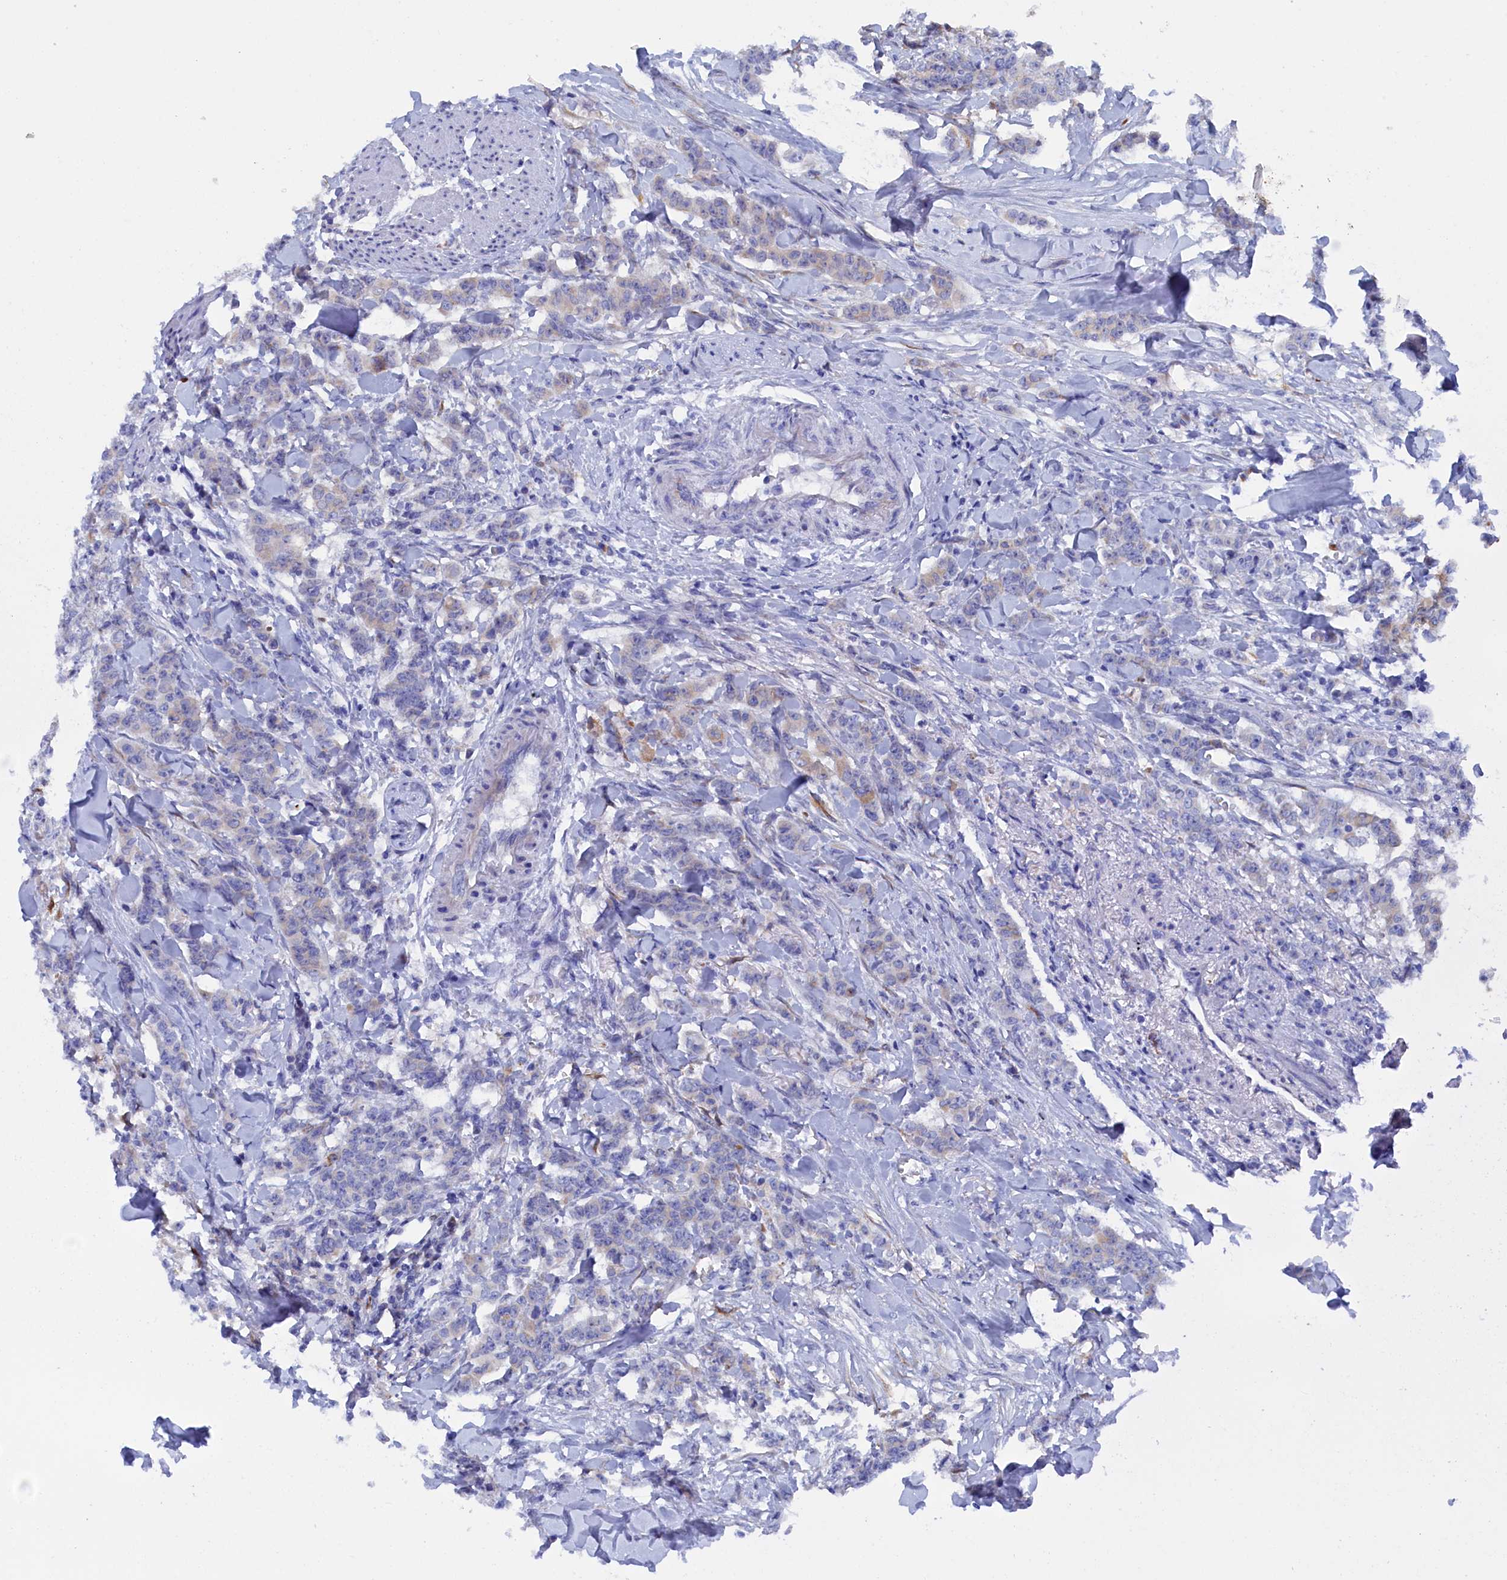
{"staining": {"intensity": "negative", "quantity": "none", "location": "none"}, "tissue": "breast cancer", "cell_type": "Tumor cells", "image_type": "cancer", "snomed": [{"axis": "morphology", "description": "Duct carcinoma"}, {"axis": "topography", "description": "Breast"}], "caption": "This is a histopathology image of immunohistochemistry (IHC) staining of breast cancer (invasive ductal carcinoma), which shows no expression in tumor cells.", "gene": "COG7", "patient": {"sex": "female", "age": 40}}